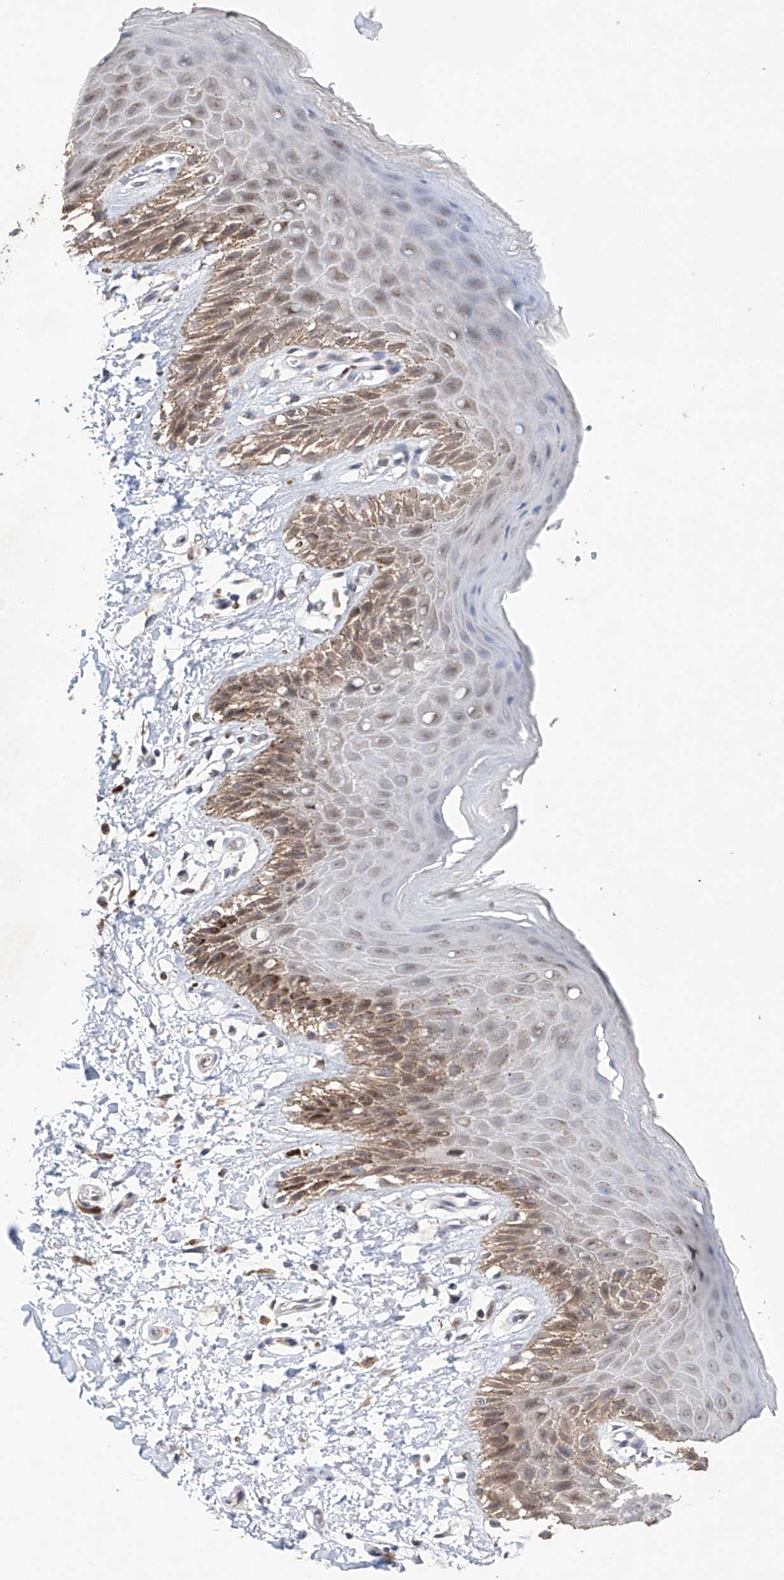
{"staining": {"intensity": "moderate", "quantity": "<25%", "location": "cytoplasmic/membranous"}, "tissue": "skin", "cell_type": "Epidermal cells", "image_type": "normal", "snomed": [{"axis": "morphology", "description": "Normal tissue, NOS"}, {"axis": "topography", "description": "Anal"}], "caption": "Immunohistochemical staining of unremarkable human skin exhibits low levels of moderate cytoplasmic/membranous expression in about <25% of epidermal cells.", "gene": "AFG1L", "patient": {"sex": "male", "age": 44}}